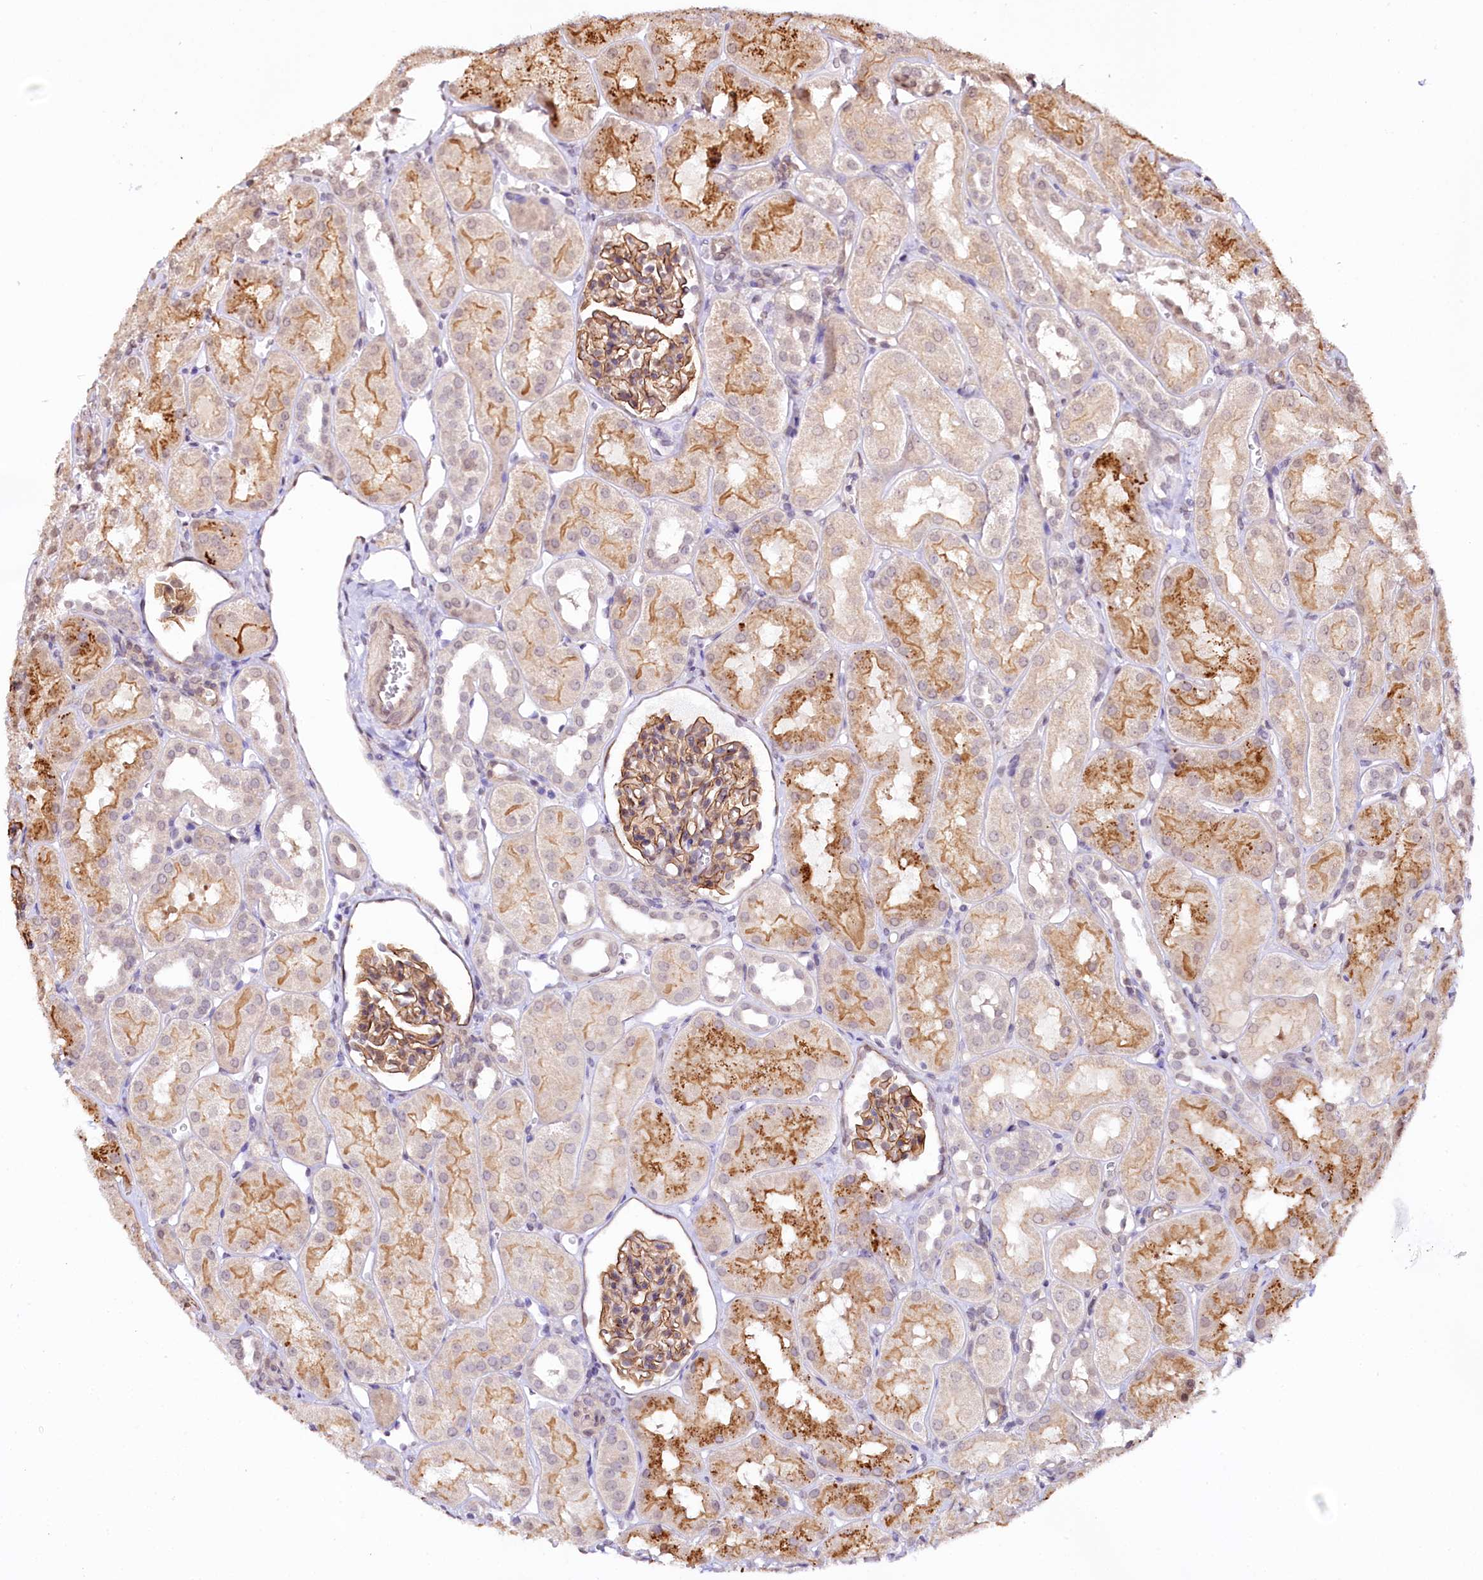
{"staining": {"intensity": "moderate", "quantity": ">75%", "location": "cytoplasmic/membranous"}, "tissue": "kidney", "cell_type": "Cells in glomeruli", "image_type": "normal", "snomed": [{"axis": "morphology", "description": "Normal tissue, NOS"}, {"axis": "topography", "description": "Kidney"}, {"axis": "topography", "description": "Urinary bladder"}], "caption": "A brown stain shows moderate cytoplasmic/membranous expression of a protein in cells in glomeruli of benign human kidney.", "gene": "ST7", "patient": {"sex": "male", "age": 16}}